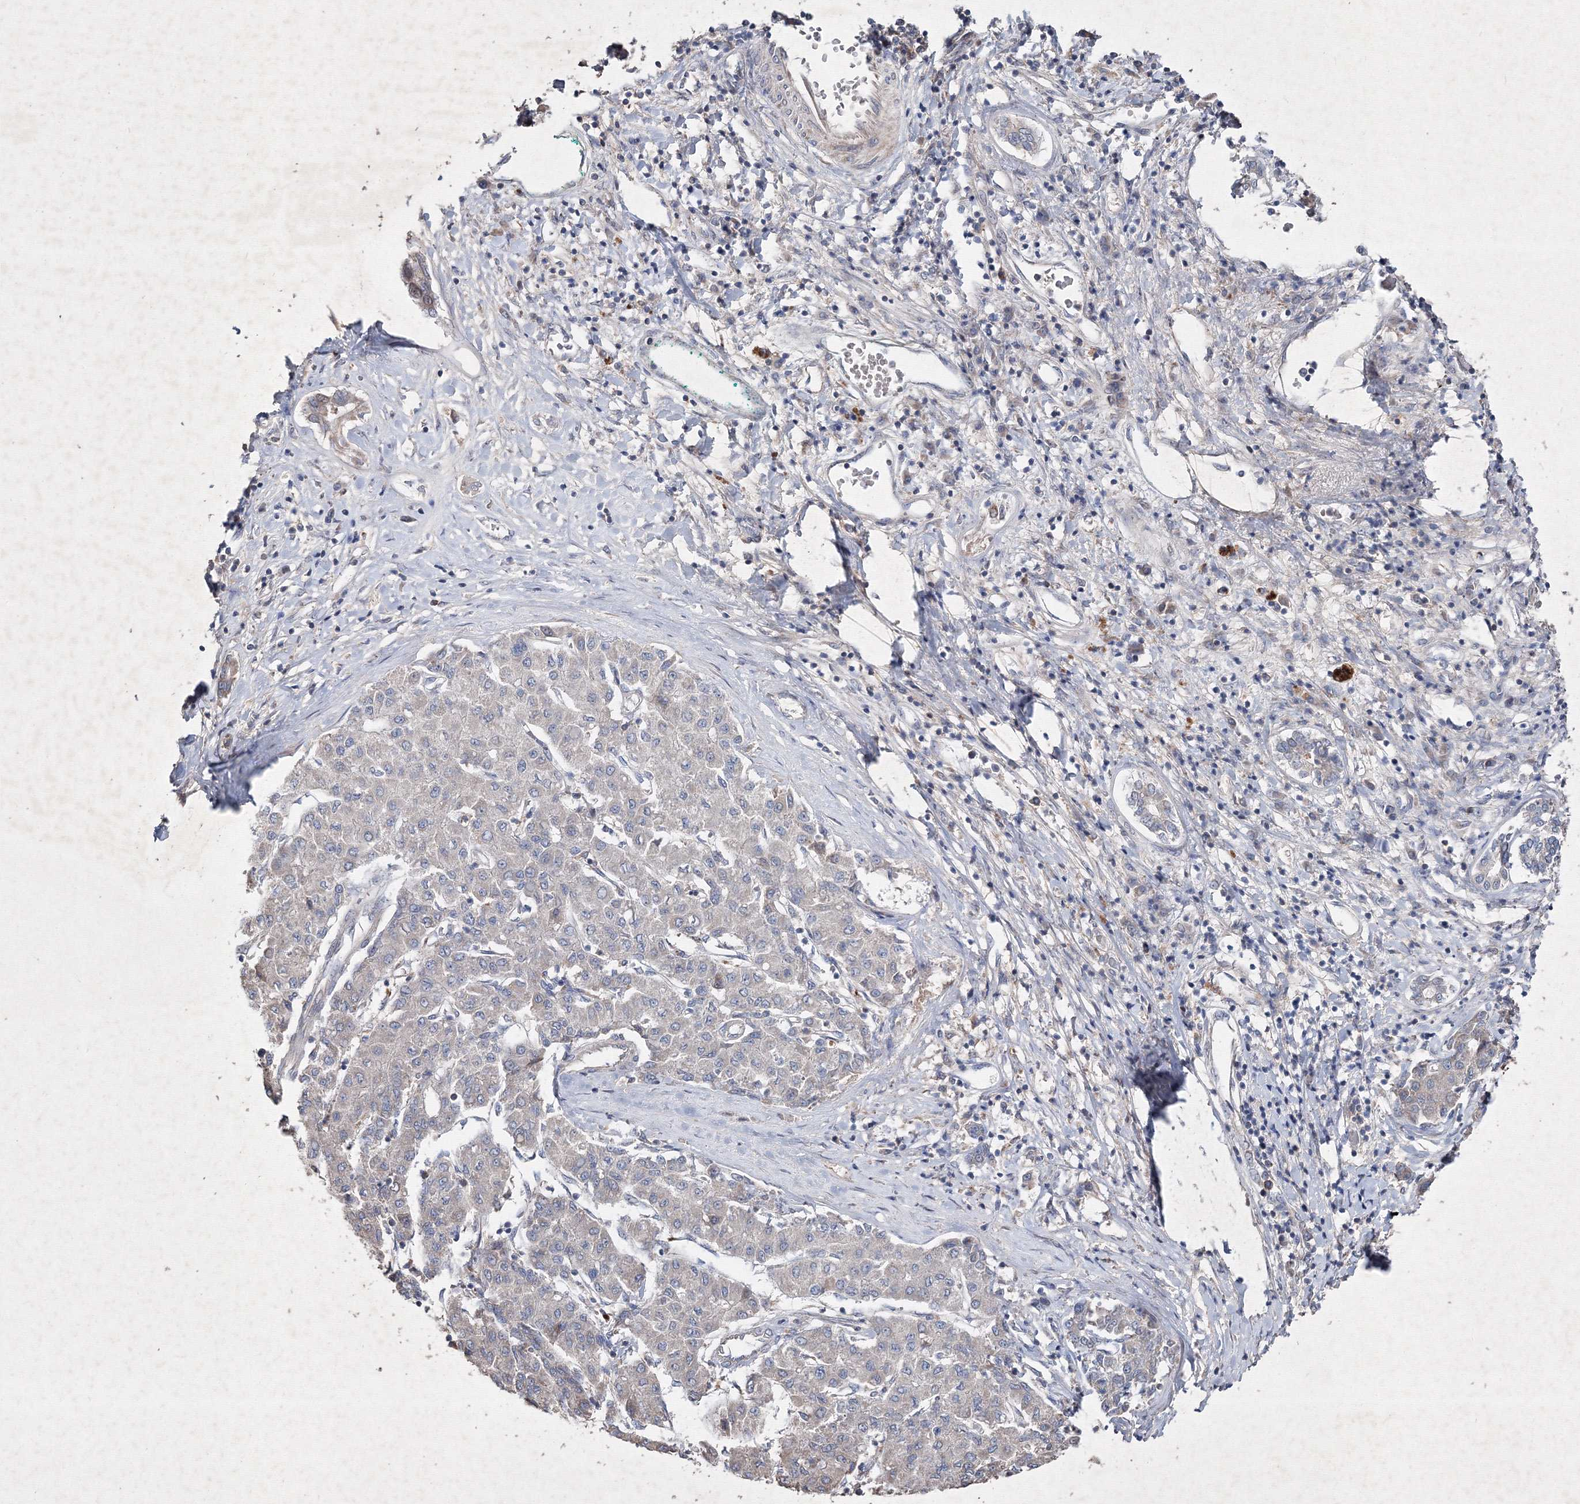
{"staining": {"intensity": "negative", "quantity": "none", "location": "none"}, "tissue": "liver cancer", "cell_type": "Tumor cells", "image_type": "cancer", "snomed": [{"axis": "morphology", "description": "Carcinoma, Hepatocellular, NOS"}, {"axis": "topography", "description": "Liver"}], "caption": "DAB immunohistochemical staining of liver hepatocellular carcinoma reveals no significant staining in tumor cells.", "gene": "GFM1", "patient": {"sex": "male", "age": 65}}